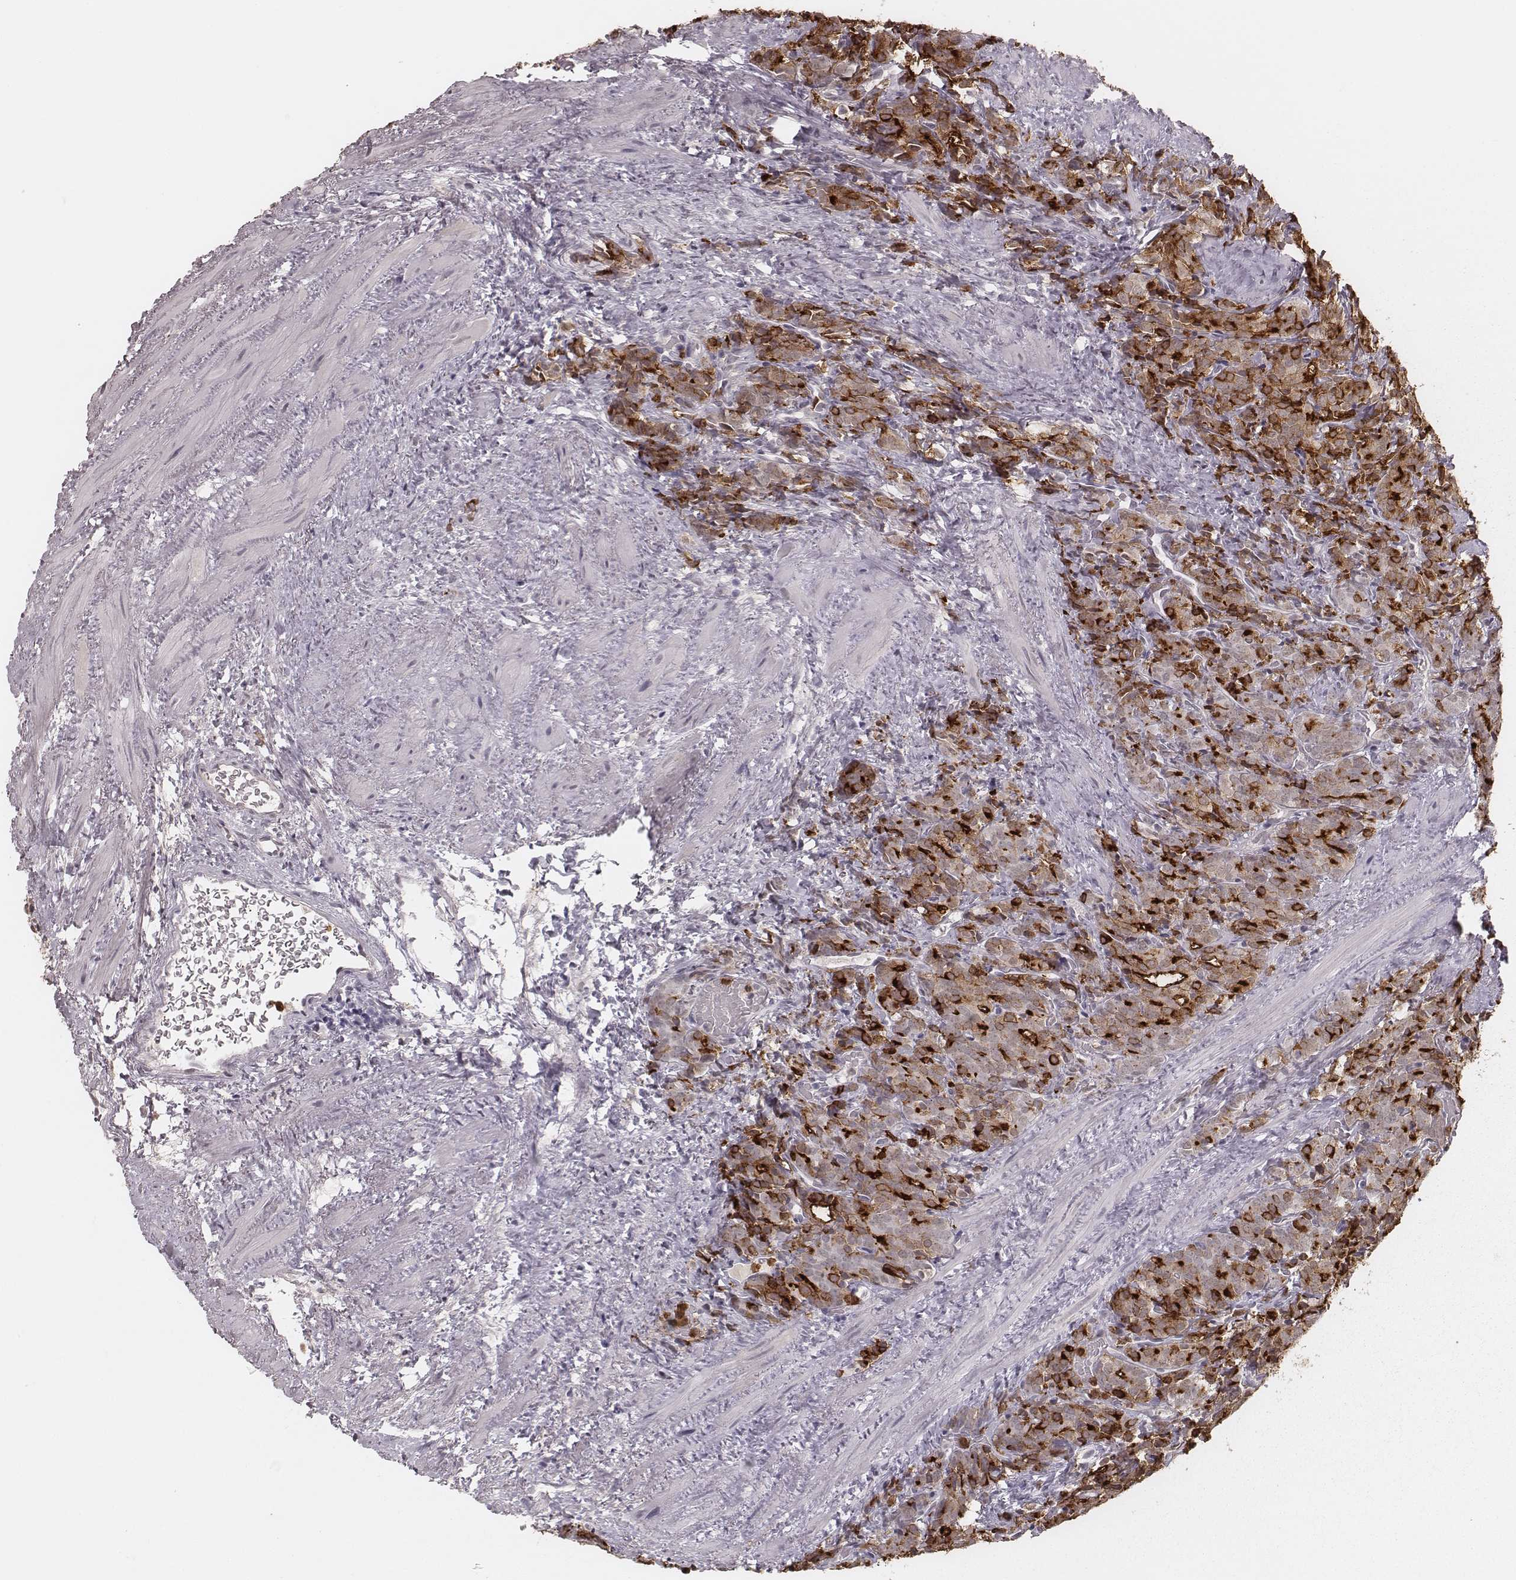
{"staining": {"intensity": "moderate", "quantity": ">75%", "location": "cytoplasmic/membranous"}, "tissue": "prostate cancer", "cell_type": "Tumor cells", "image_type": "cancer", "snomed": [{"axis": "morphology", "description": "Adenocarcinoma, High grade"}, {"axis": "topography", "description": "Prostate"}], "caption": "Protein analysis of prostate adenocarcinoma (high-grade) tissue reveals moderate cytoplasmic/membranous positivity in about >75% of tumor cells. (DAB (3,3'-diaminobenzidine) IHC with brightfield microscopy, high magnification).", "gene": "KITLG", "patient": {"sex": "male", "age": 84}}